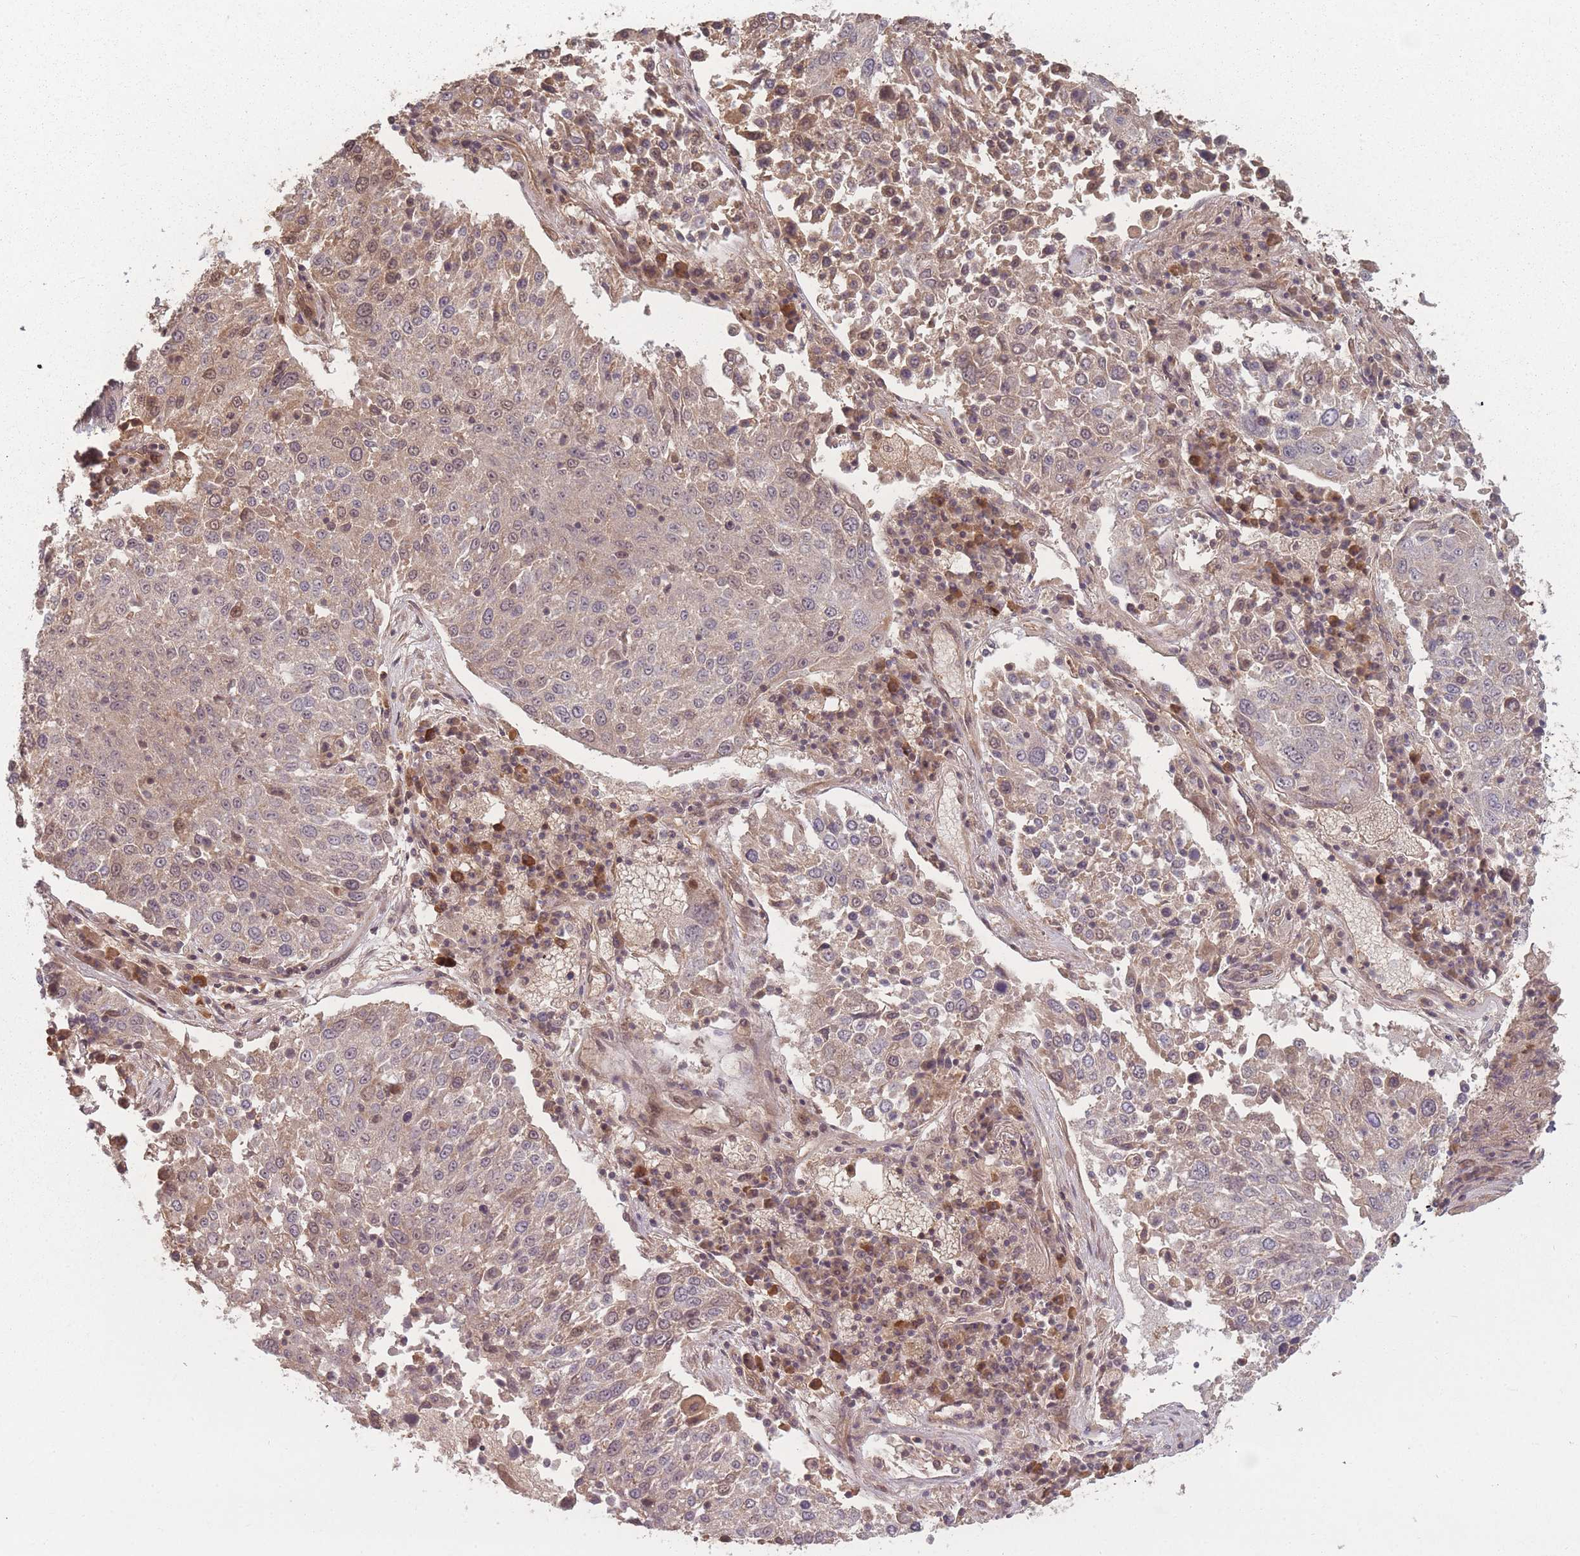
{"staining": {"intensity": "weak", "quantity": "25%-75%", "location": "cytoplasmic/membranous,nuclear"}, "tissue": "lung cancer", "cell_type": "Tumor cells", "image_type": "cancer", "snomed": [{"axis": "morphology", "description": "Squamous cell carcinoma, NOS"}, {"axis": "topography", "description": "Lung"}], "caption": "This micrograph demonstrates IHC staining of lung cancer, with low weak cytoplasmic/membranous and nuclear expression in approximately 25%-75% of tumor cells.", "gene": "HAGH", "patient": {"sex": "male", "age": 65}}